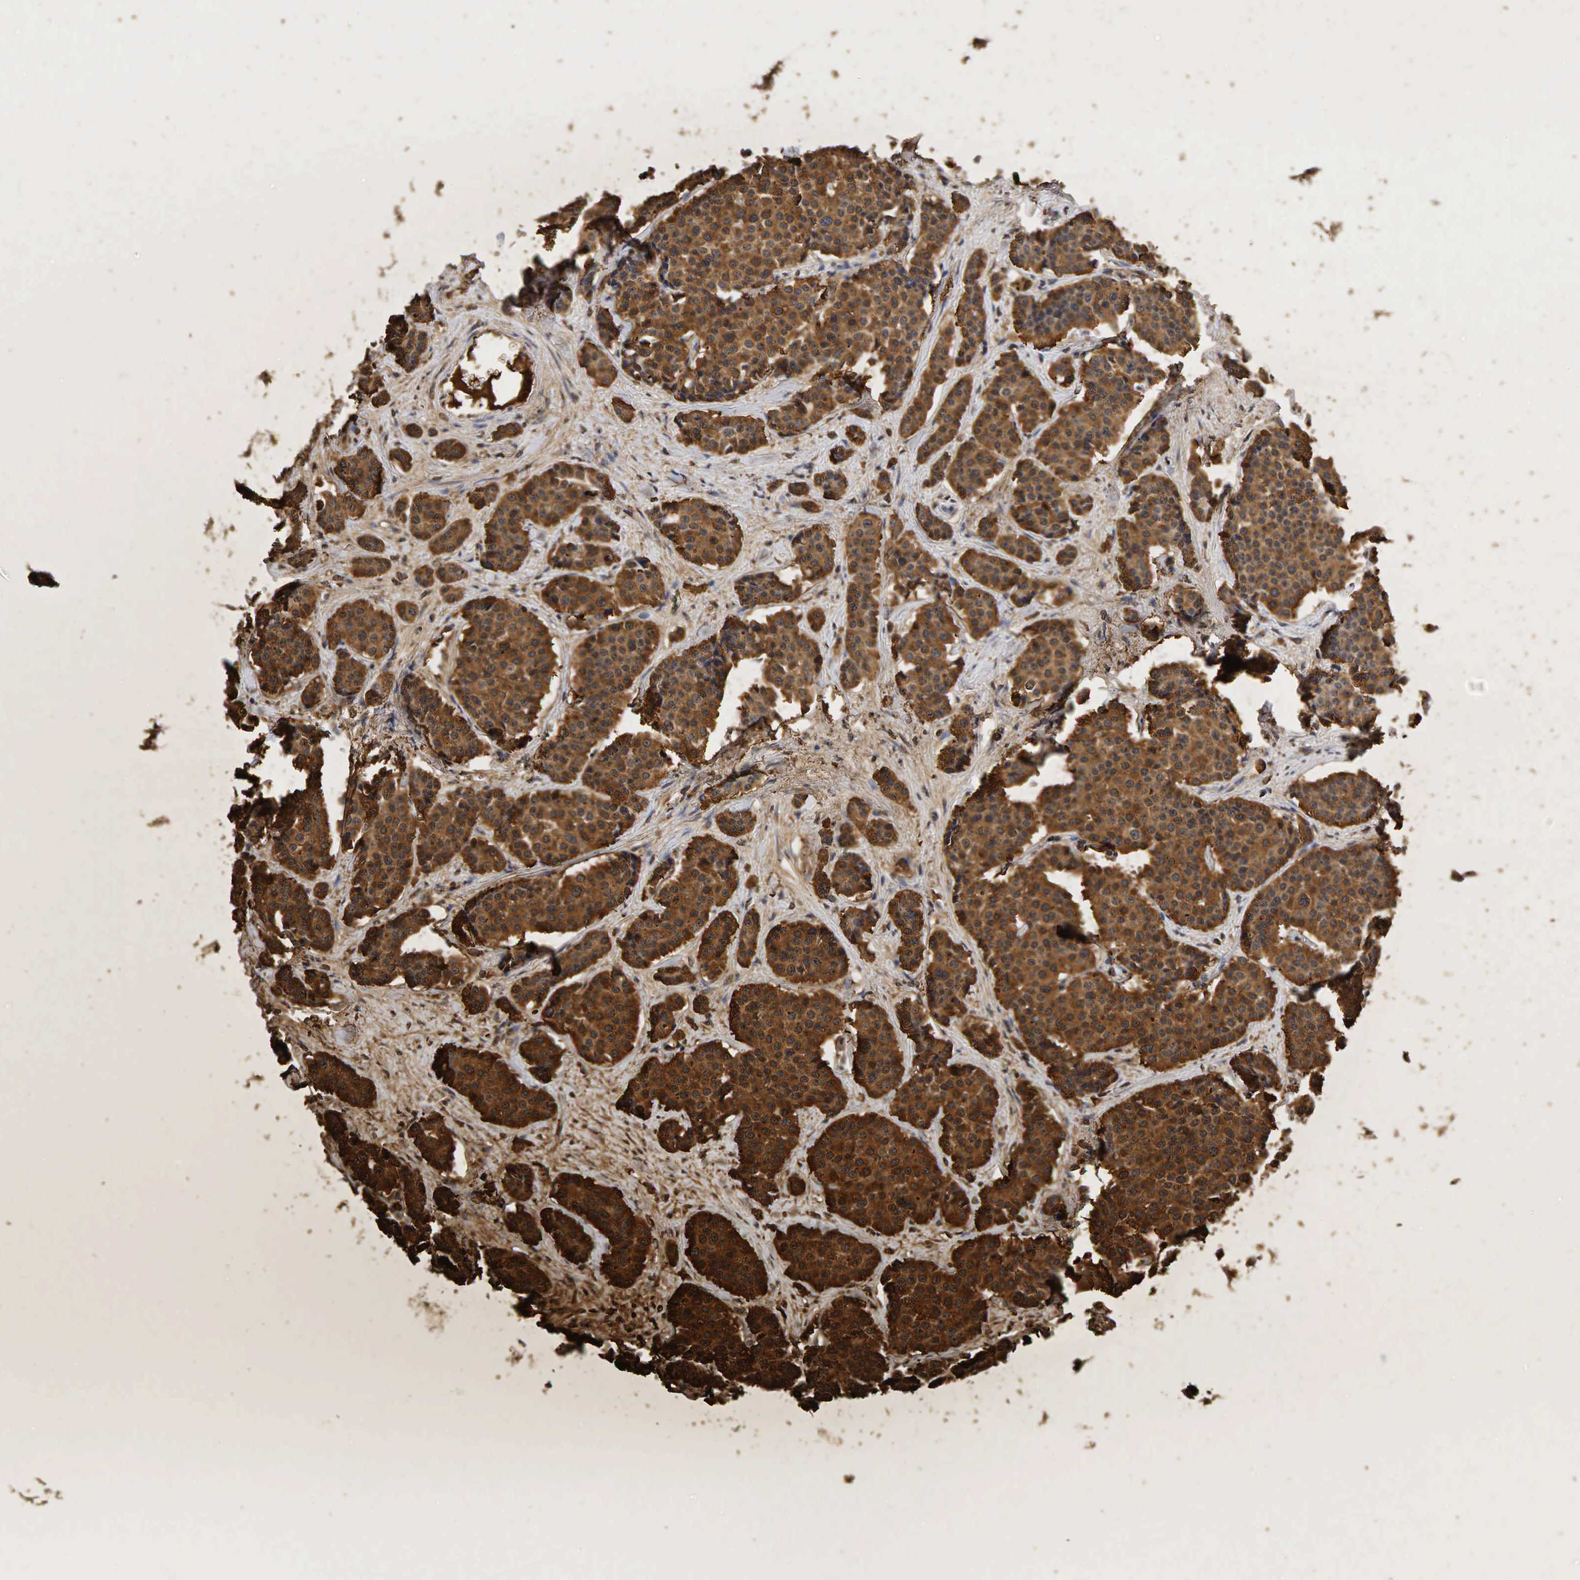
{"staining": {"intensity": "strong", "quantity": ">75%", "location": "cytoplasmic/membranous"}, "tissue": "carcinoid", "cell_type": "Tumor cells", "image_type": "cancer", "snomed": [{"axis": "morphology", "description": "Carcinoid, malignant, NOS"}, {"axis": "topography", "description": "Small intestine"}], "caption": "Carcinoid stained with a brown dye shows strong cytoplasmic/membranous positive expression in approximately >75% of tumor cells.", "gene": "CHGA", "patient": {"sex": "male", "age": 60}}